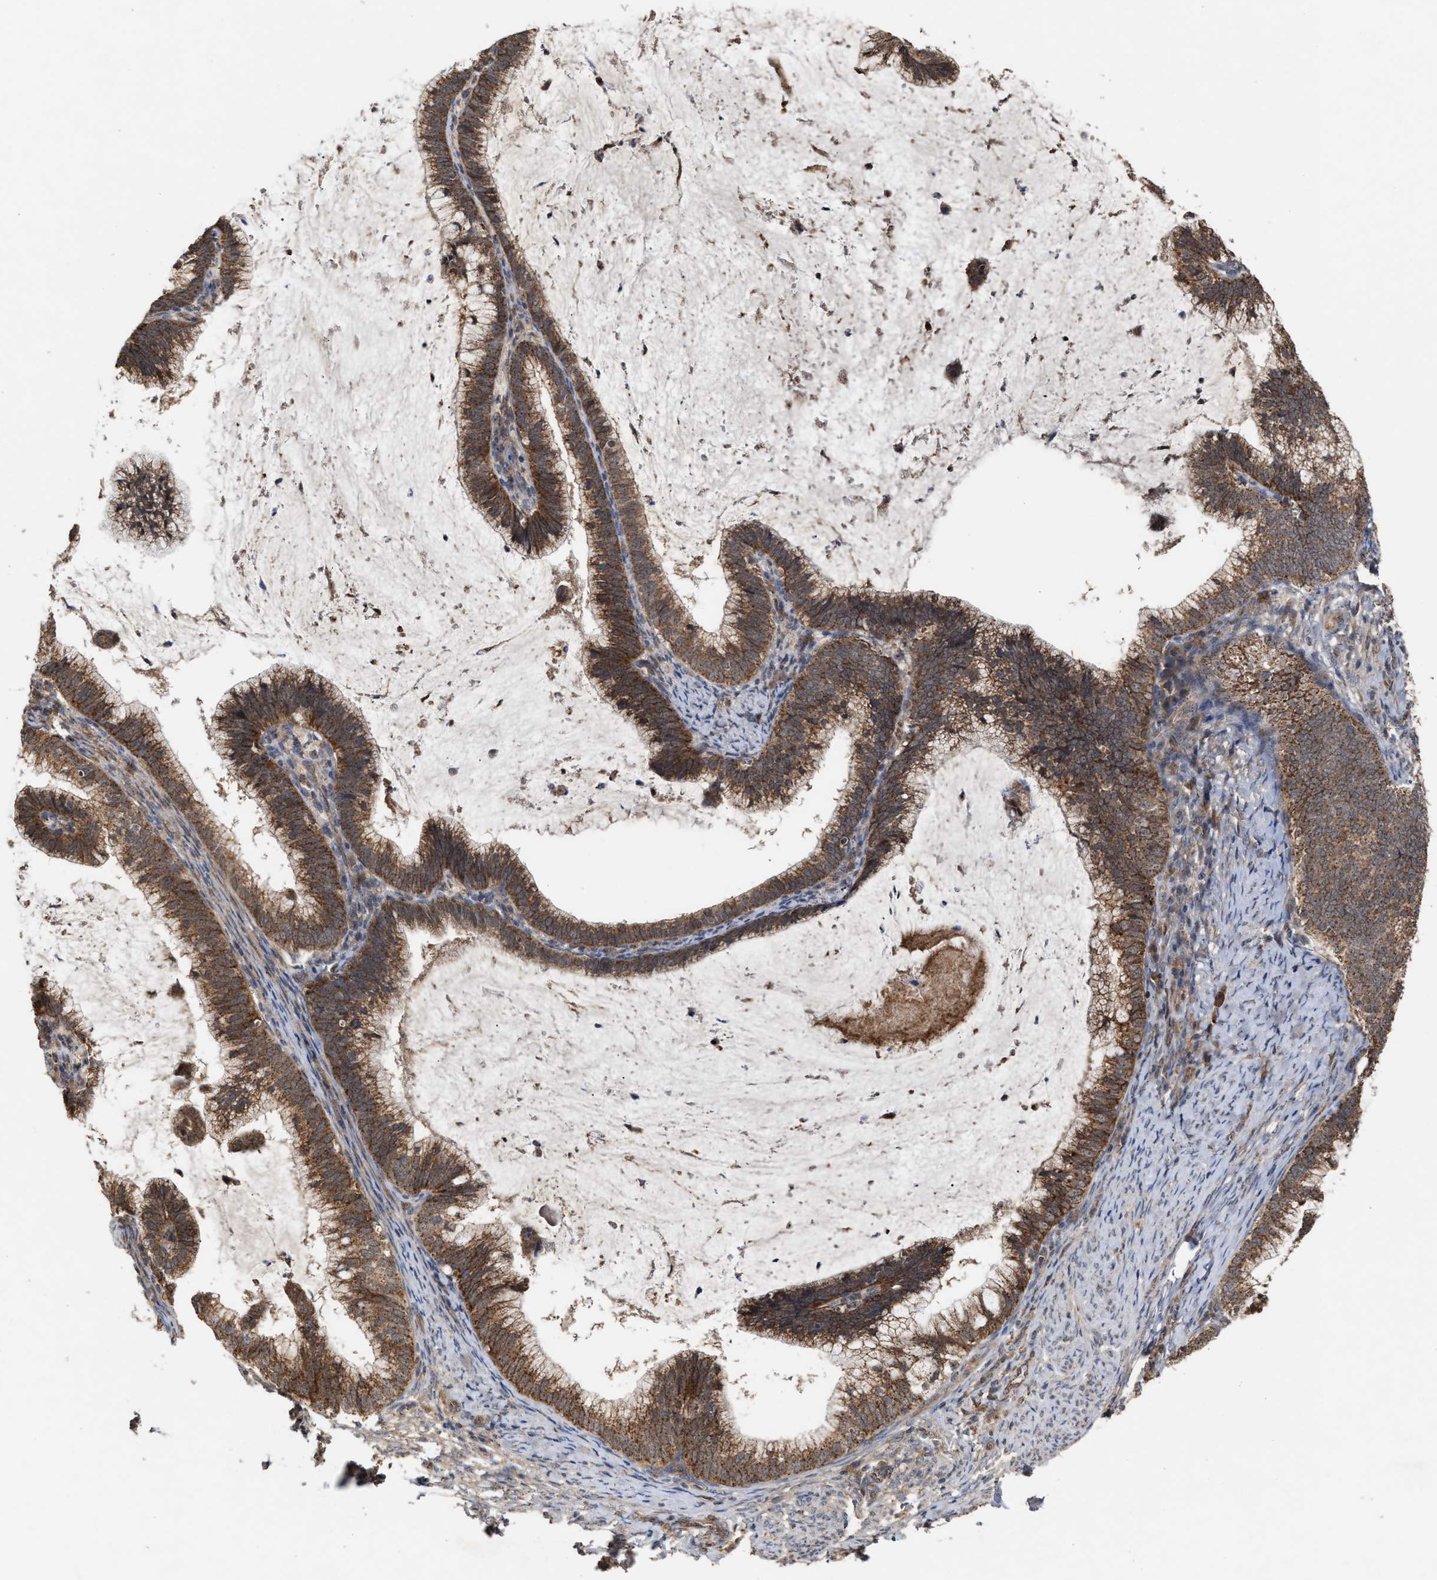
{"staining": {"intensity": "strong", "quantity": ">75%", "location": "cytoplasmic/membranous"}, "tissue": "cervical cancer", "cell_type": "Tumor cells", "image_type": "cancer", "snomed": [{"axis": "morphology", "description": "Adenocarcinoma, NOS"}, {"axis": "topography", "description": "Cervix"}], "caption": "Immunohistochemistry photomicrograph of human cervical cancer (adenocarcinoma) stained for a protein (brown), which displays high levels of strong cytoplasmic/membranous staining in approximately >75% of tumor cells.", "gene": "EXOSC2", "patient": {"sex": "female", "age": 36}}